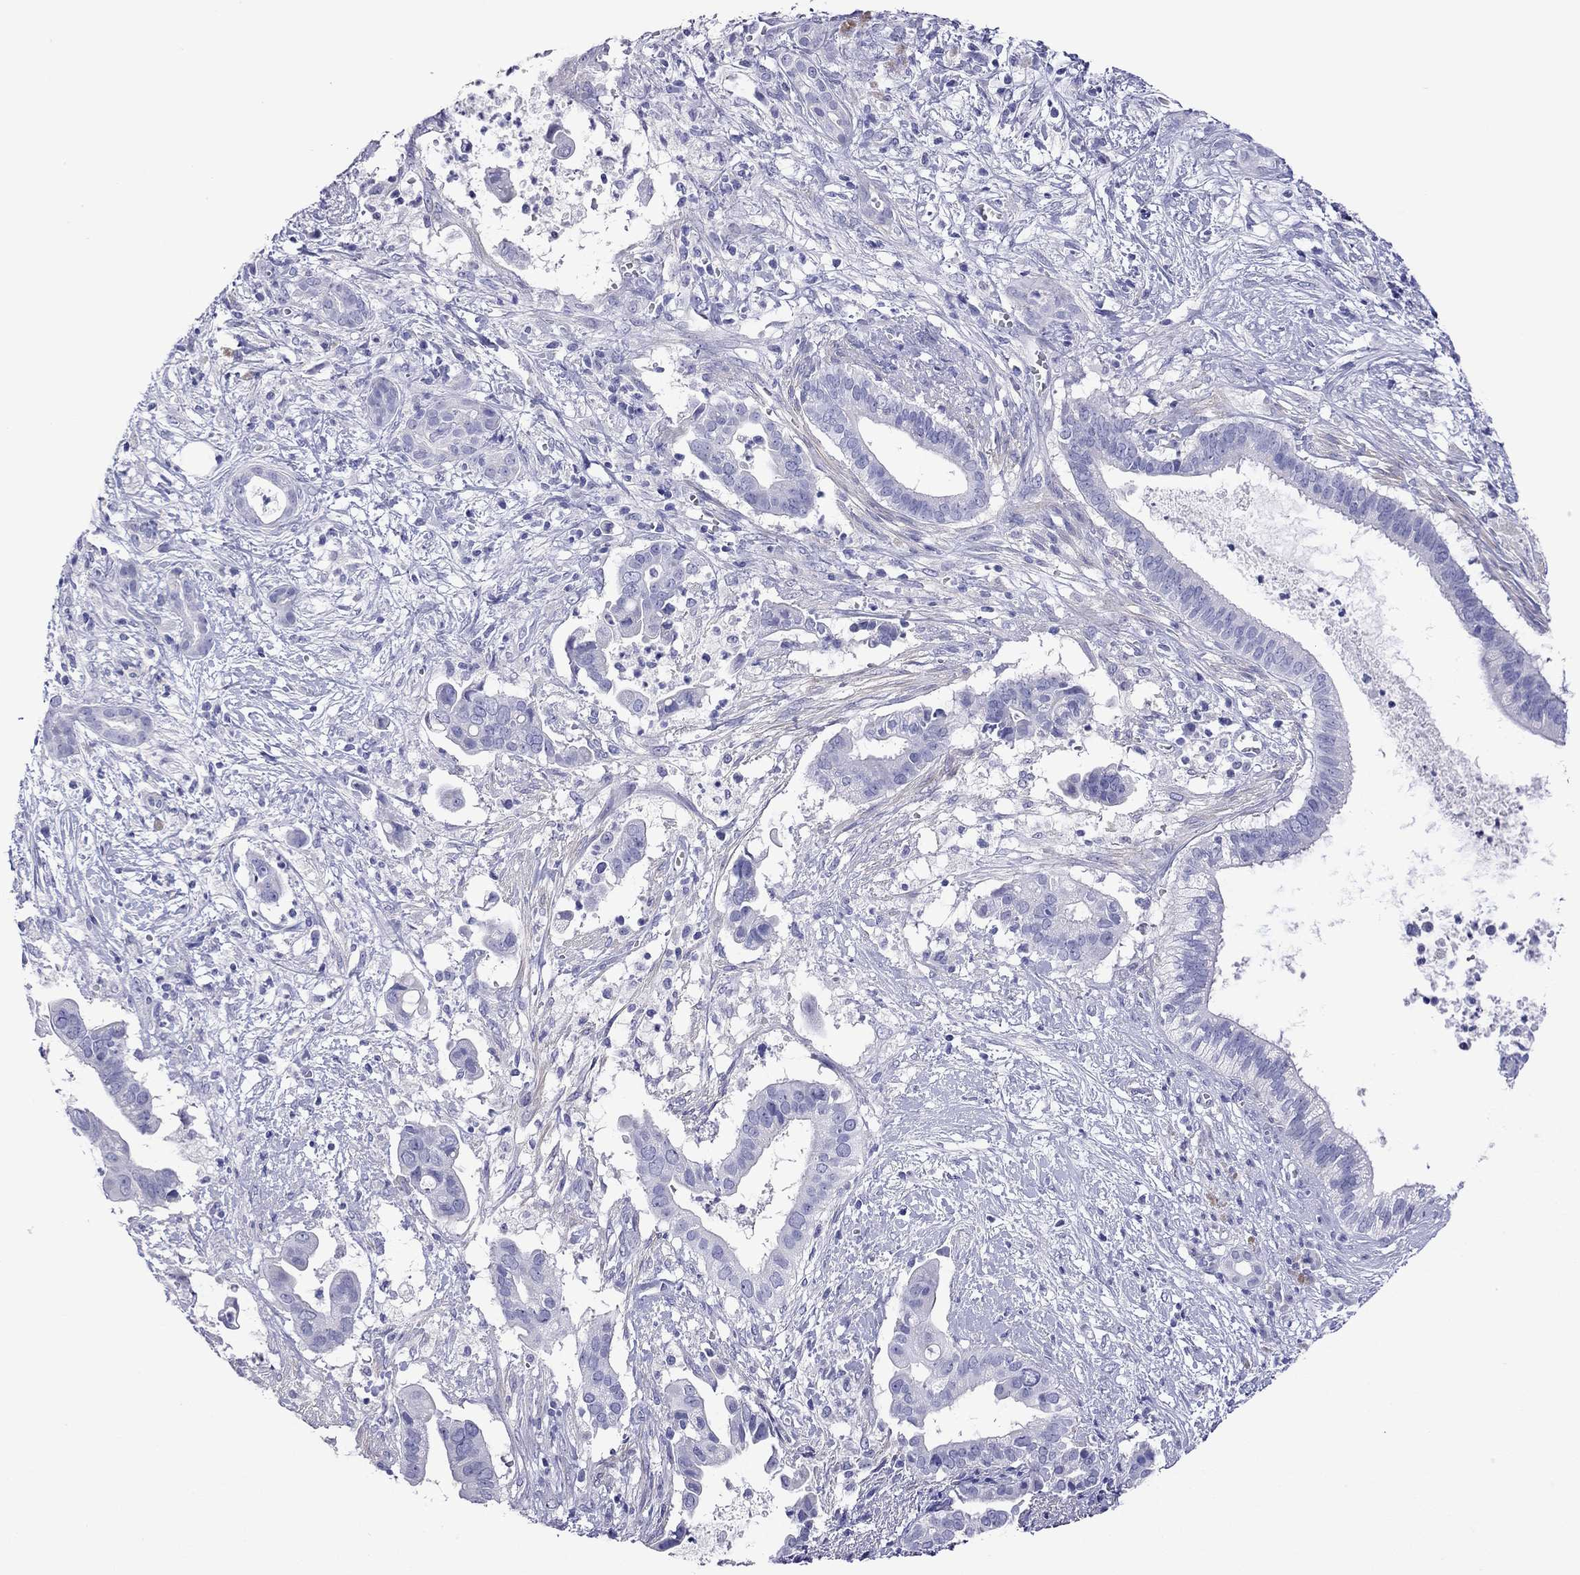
{"staining": {"intensity": "negative", "quantity": "none", "location": "none"}, "tissue": "pancreatic cancer", "cell_type": "Tumor cells", "image_type": "cancer", "snomed": [{"axis": "morphology", "description": "Adenocarcinoma, NOS"}, {"axis": "topography", "description": "Pancreas"}], "caption": "This photomicrograph is of pancreatic cancer stained with IHC to label a protein in brown with the nuclei are counter-stained blue. There is no expression in tumor cells.", "gene": "KIAA2012", "patient": {"sex": "male", "age": 61}}